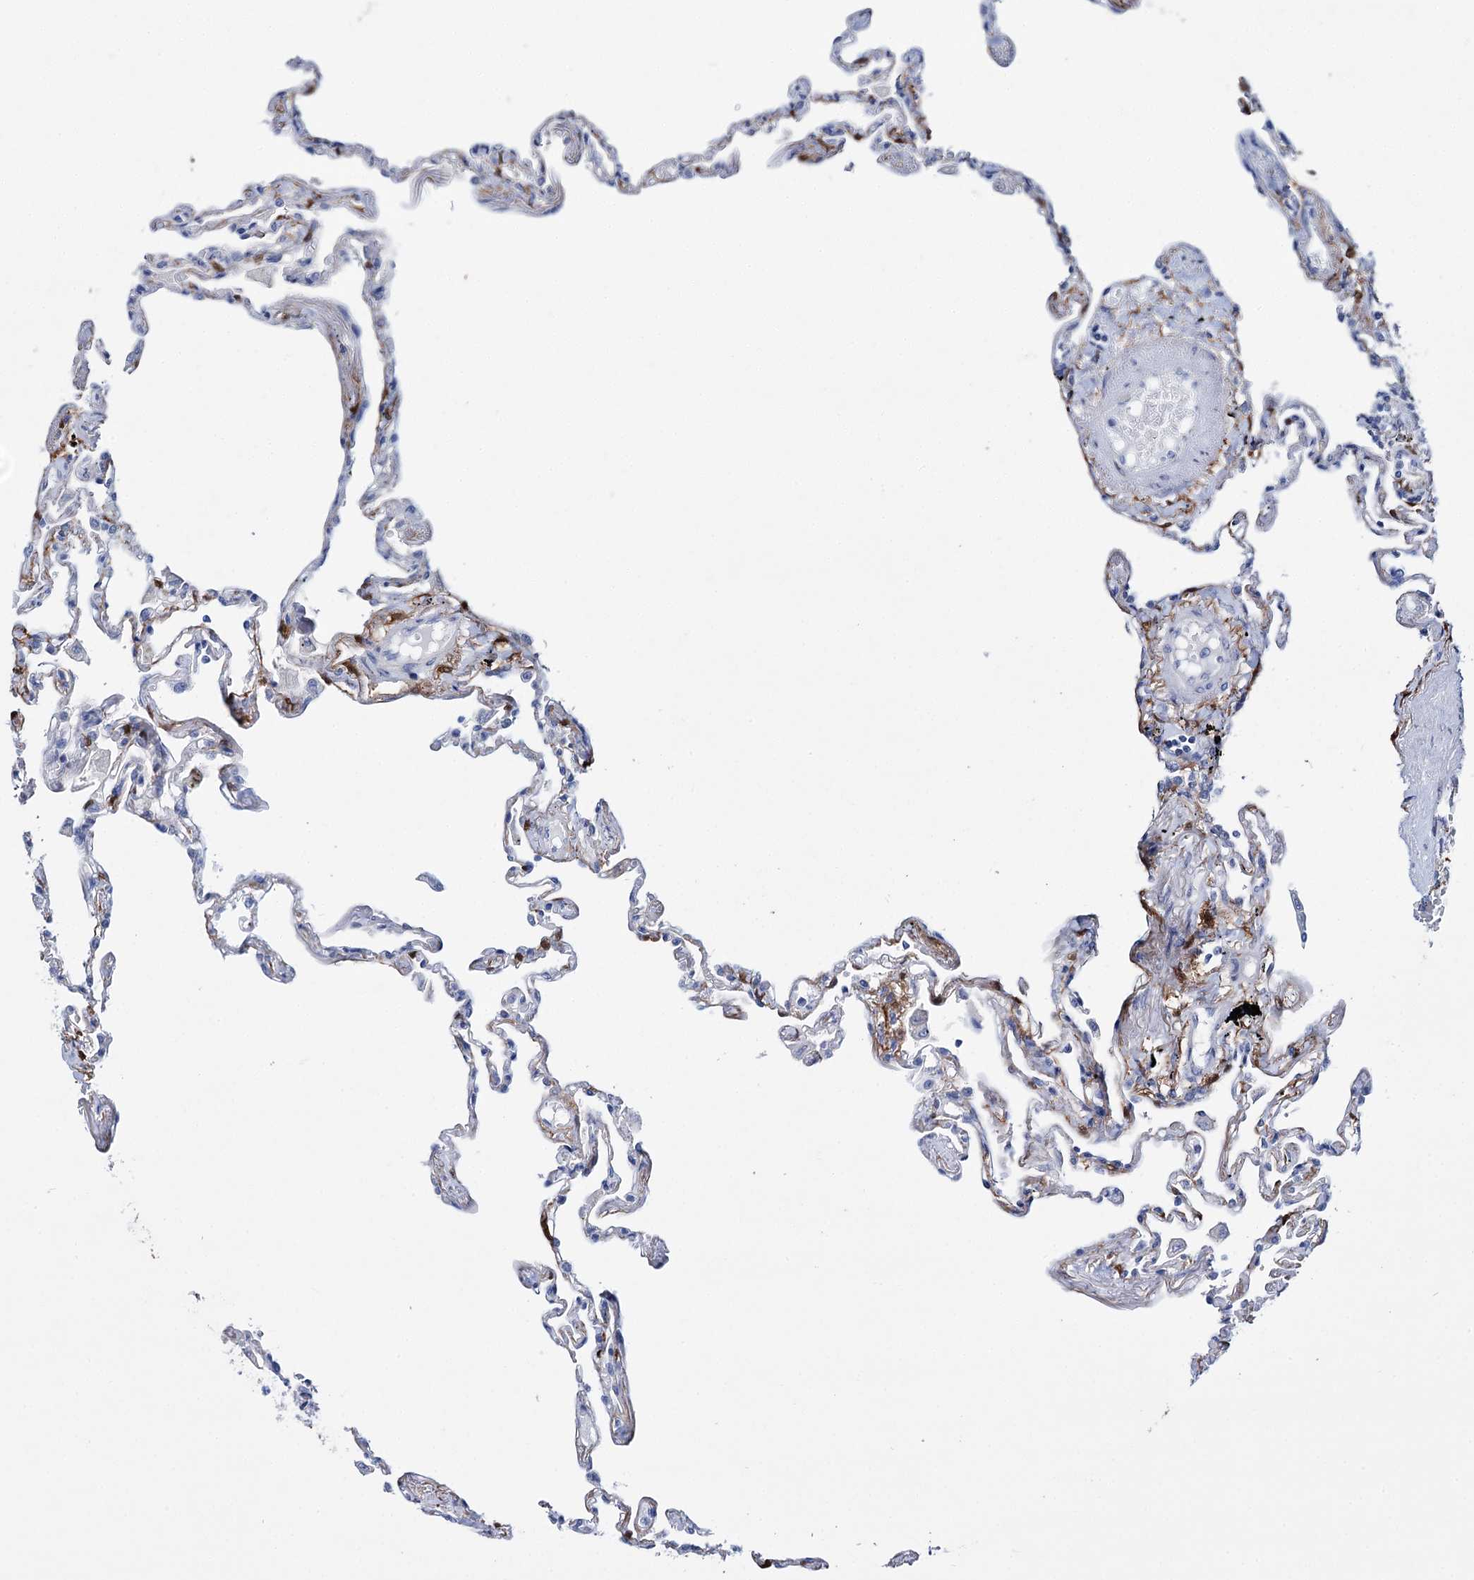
{"staining": {"intensity": "moderate", "quantity": "<25%", "location": "cytoplasmic/membranous"}, "tissue": "lung", "cell_type": "Alveolar cells", "image_type": "normal", "snomed": [{"axis": "morphology", "description": "Normal tissue, NOS"}, {"axis": "topography", "description": "Lung"}], "caption": "Alveolar cells demonstrate low levels of moderate cytoplasmic/membranous staining in approximately <25% of cells in normal lung.", "gene": "LYZL4", "patient": {"sex": "female", "age": 67}}